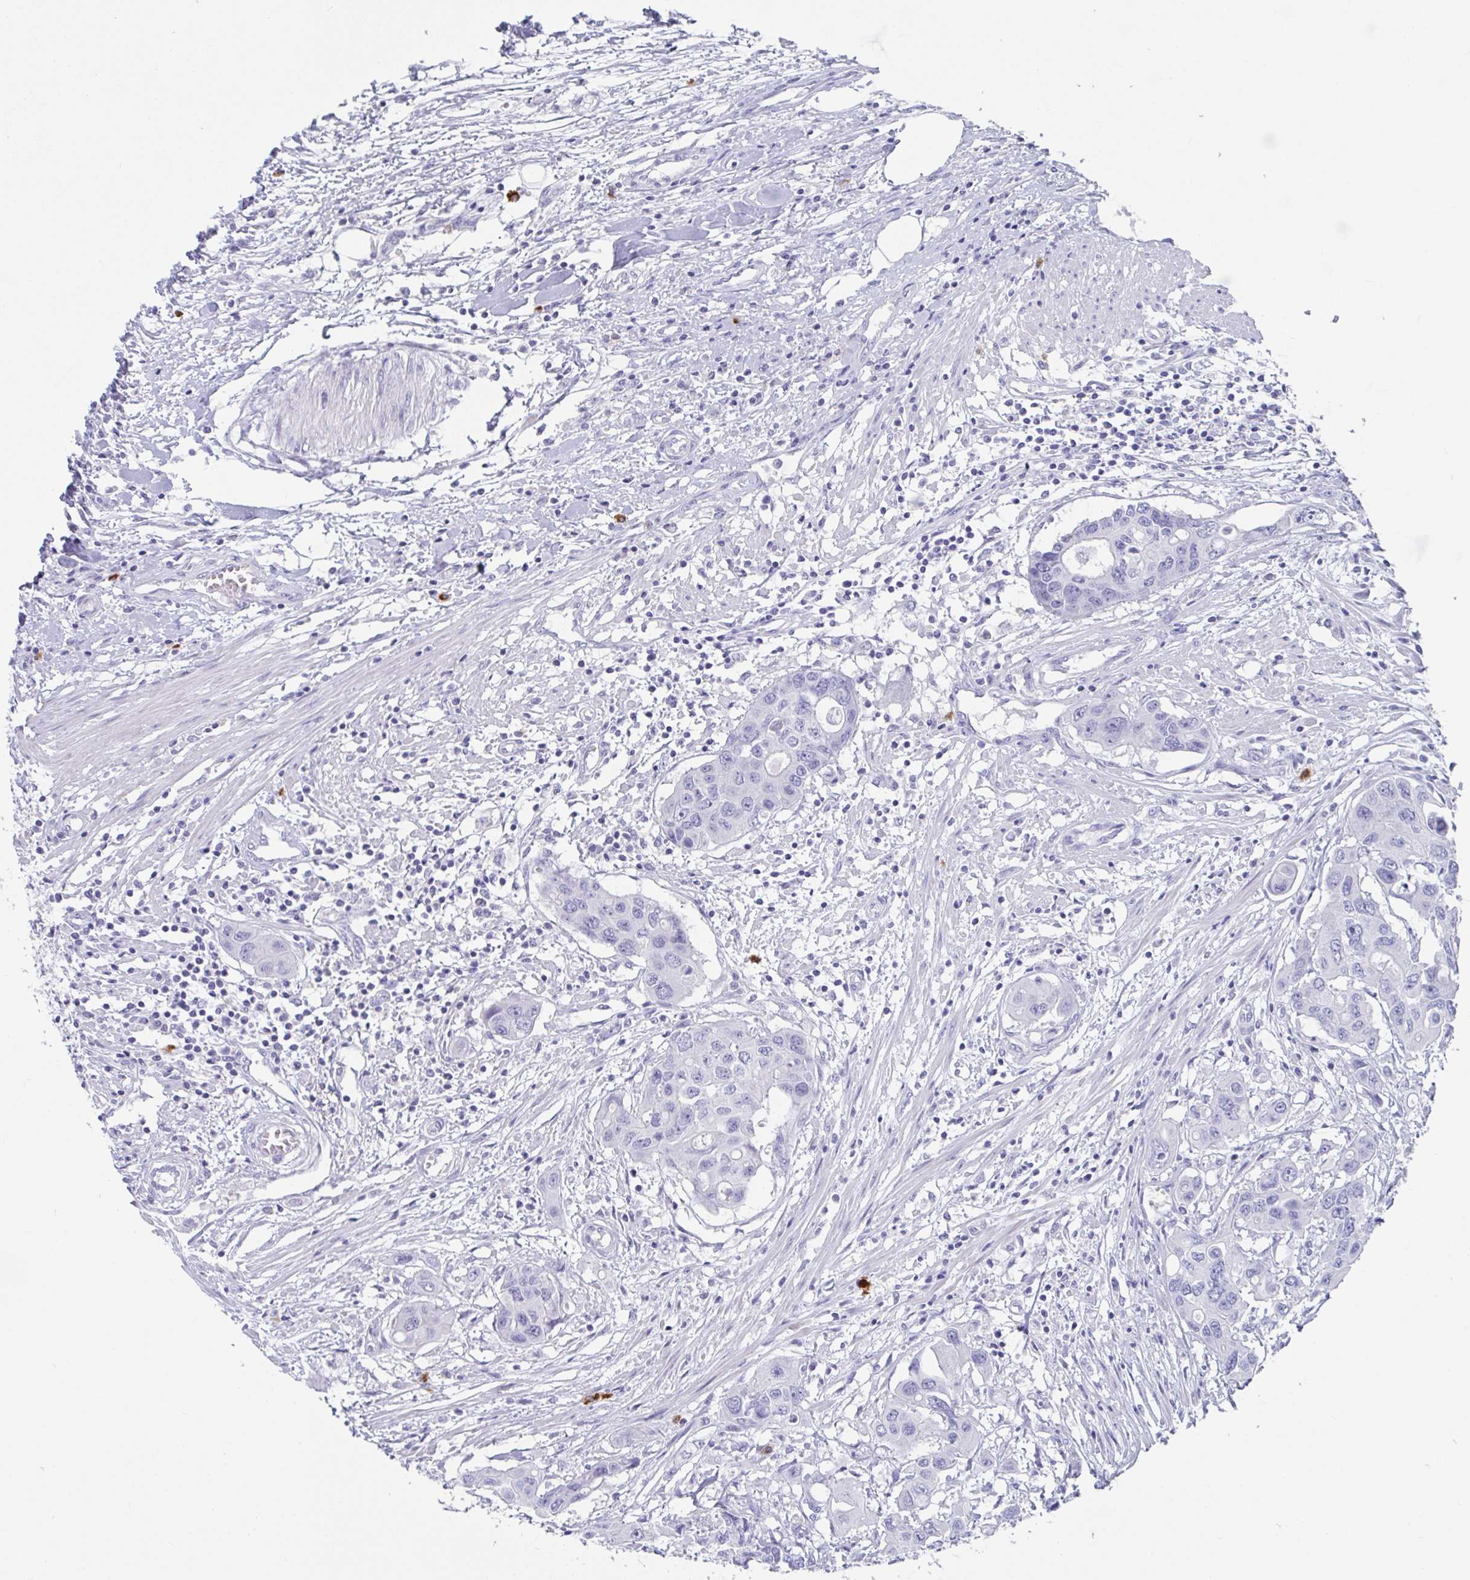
{"staining": {"intensity": "negative", "quantity": "none", "location": "none"}, "tissue": "colorectal cancer", "cell_type": "Tumor cells", "image_type": "cancer", "snomed": [{"axis": "morphology", "description": "Adenocarcinoma, NOS"}, {"axis": "topography", "description": "Colon"}], "caption": "An immunohistochemistry micrograph of adenocarcinoma (colorectal) is shown. There is no staining in tumor cells of adenocarcinoma (colorectal).", "gene": "PLA2G1B", "patient": {"sex": "male", "age": 77}}